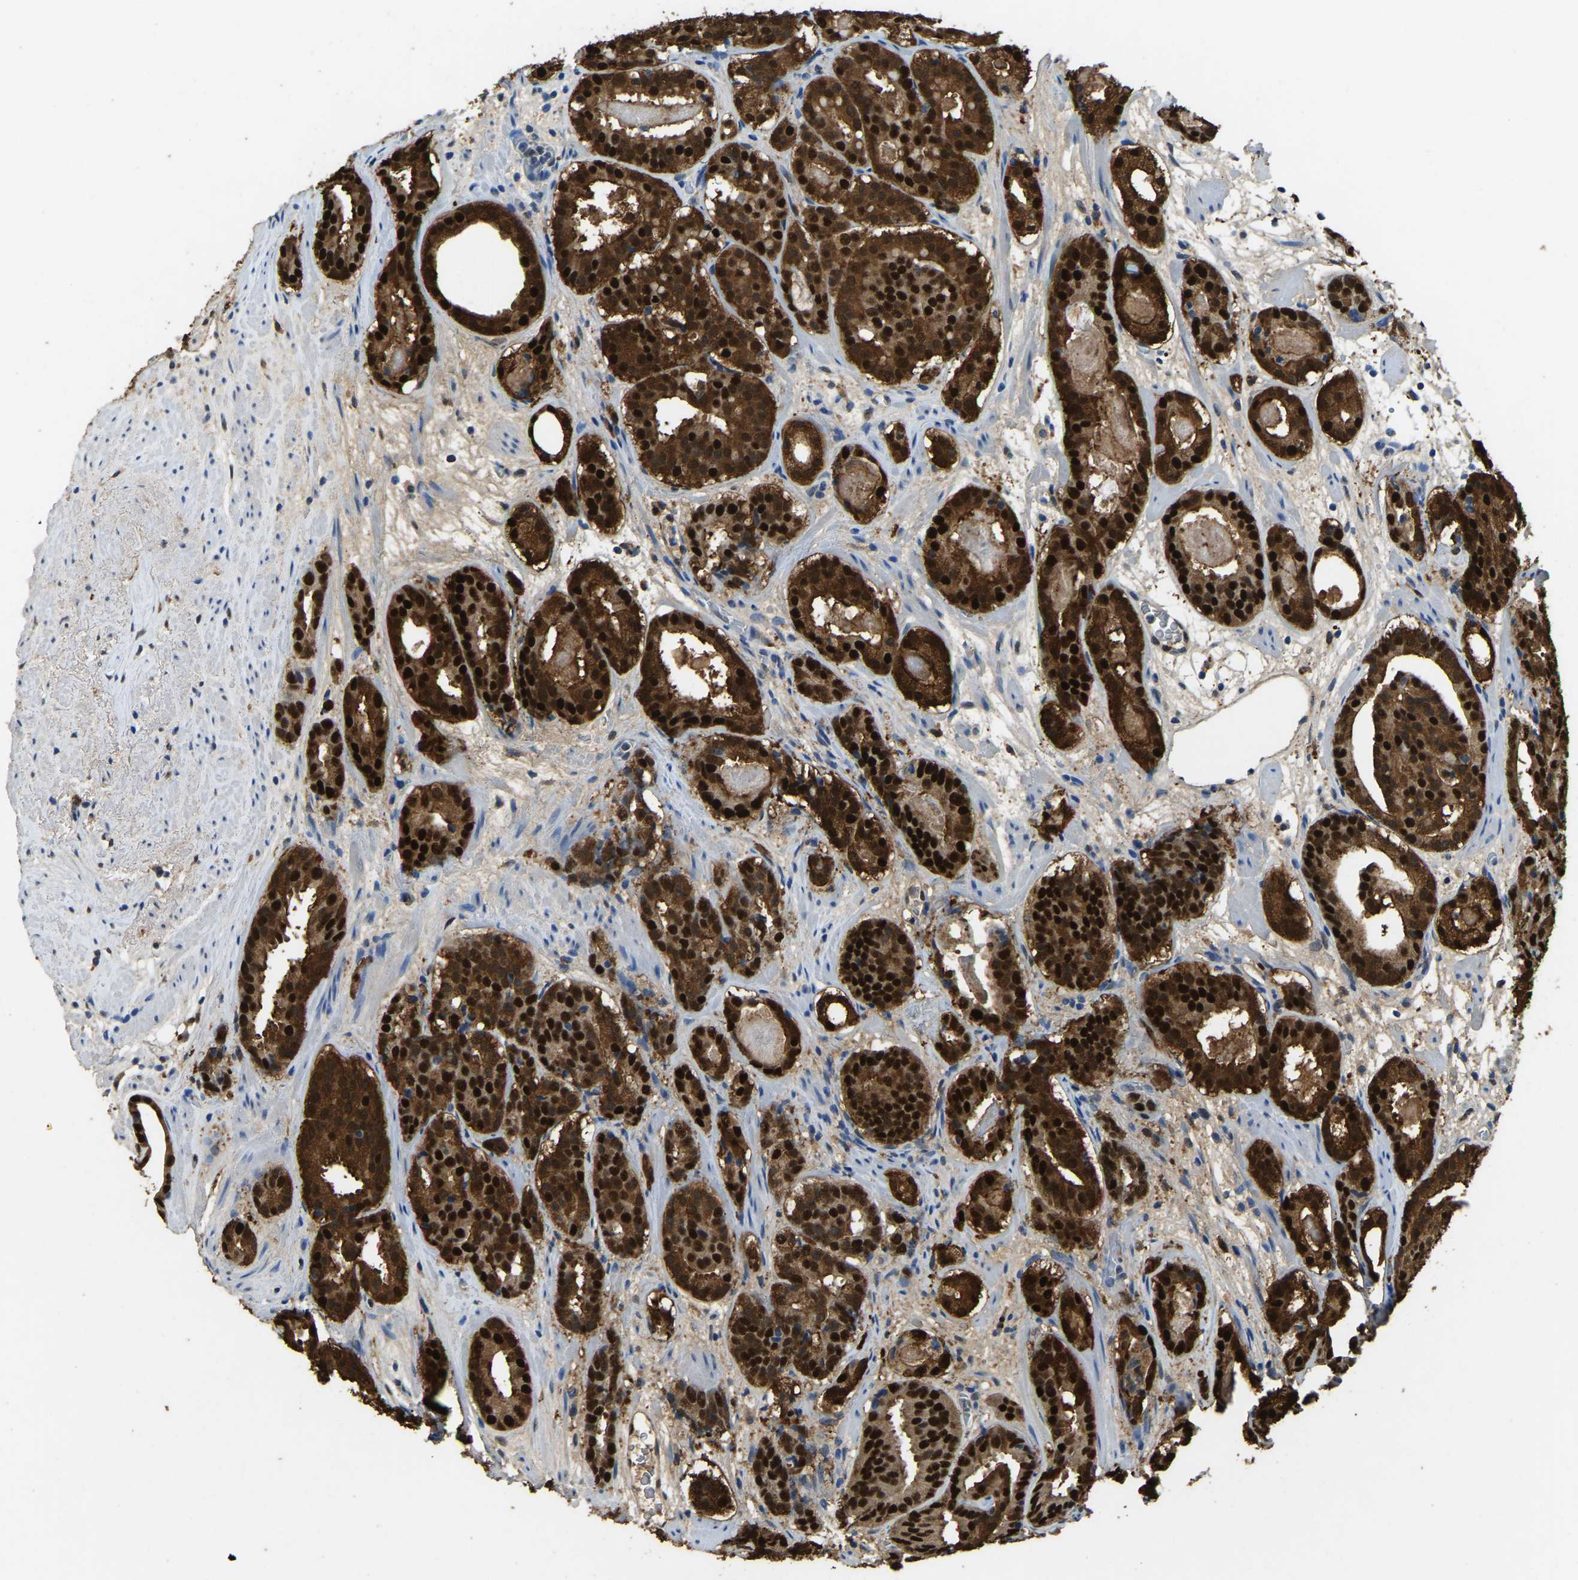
{"staining": {"intensity": "strong", "quantity": ">75%", "location": "cytoplasmic/membranous,nuclear"}, "tissue": "prostate cancer", "cell_type": "Tumor cells", "image_type": "cancer", "snomed": [{"axis": "morphology", "description": "Adenocarcinoma, Low grade"}, {"axis": "topography", "description": "Prostate"}], "caption": "Immunohistochemistry (IHC) image of neoplastic tissue: human adenocarcinoma (low-grade) (prostate) stained using immunohistochemistry shows high levels of strong protein expression localized specifically in the cytoplasmic/membranous and nuclear of tumor cells, appearing as a cytoplasmic/membranous and nuclear brown color.", "gene": "NANS", "patient": {"sex": "male", "age": 69}}